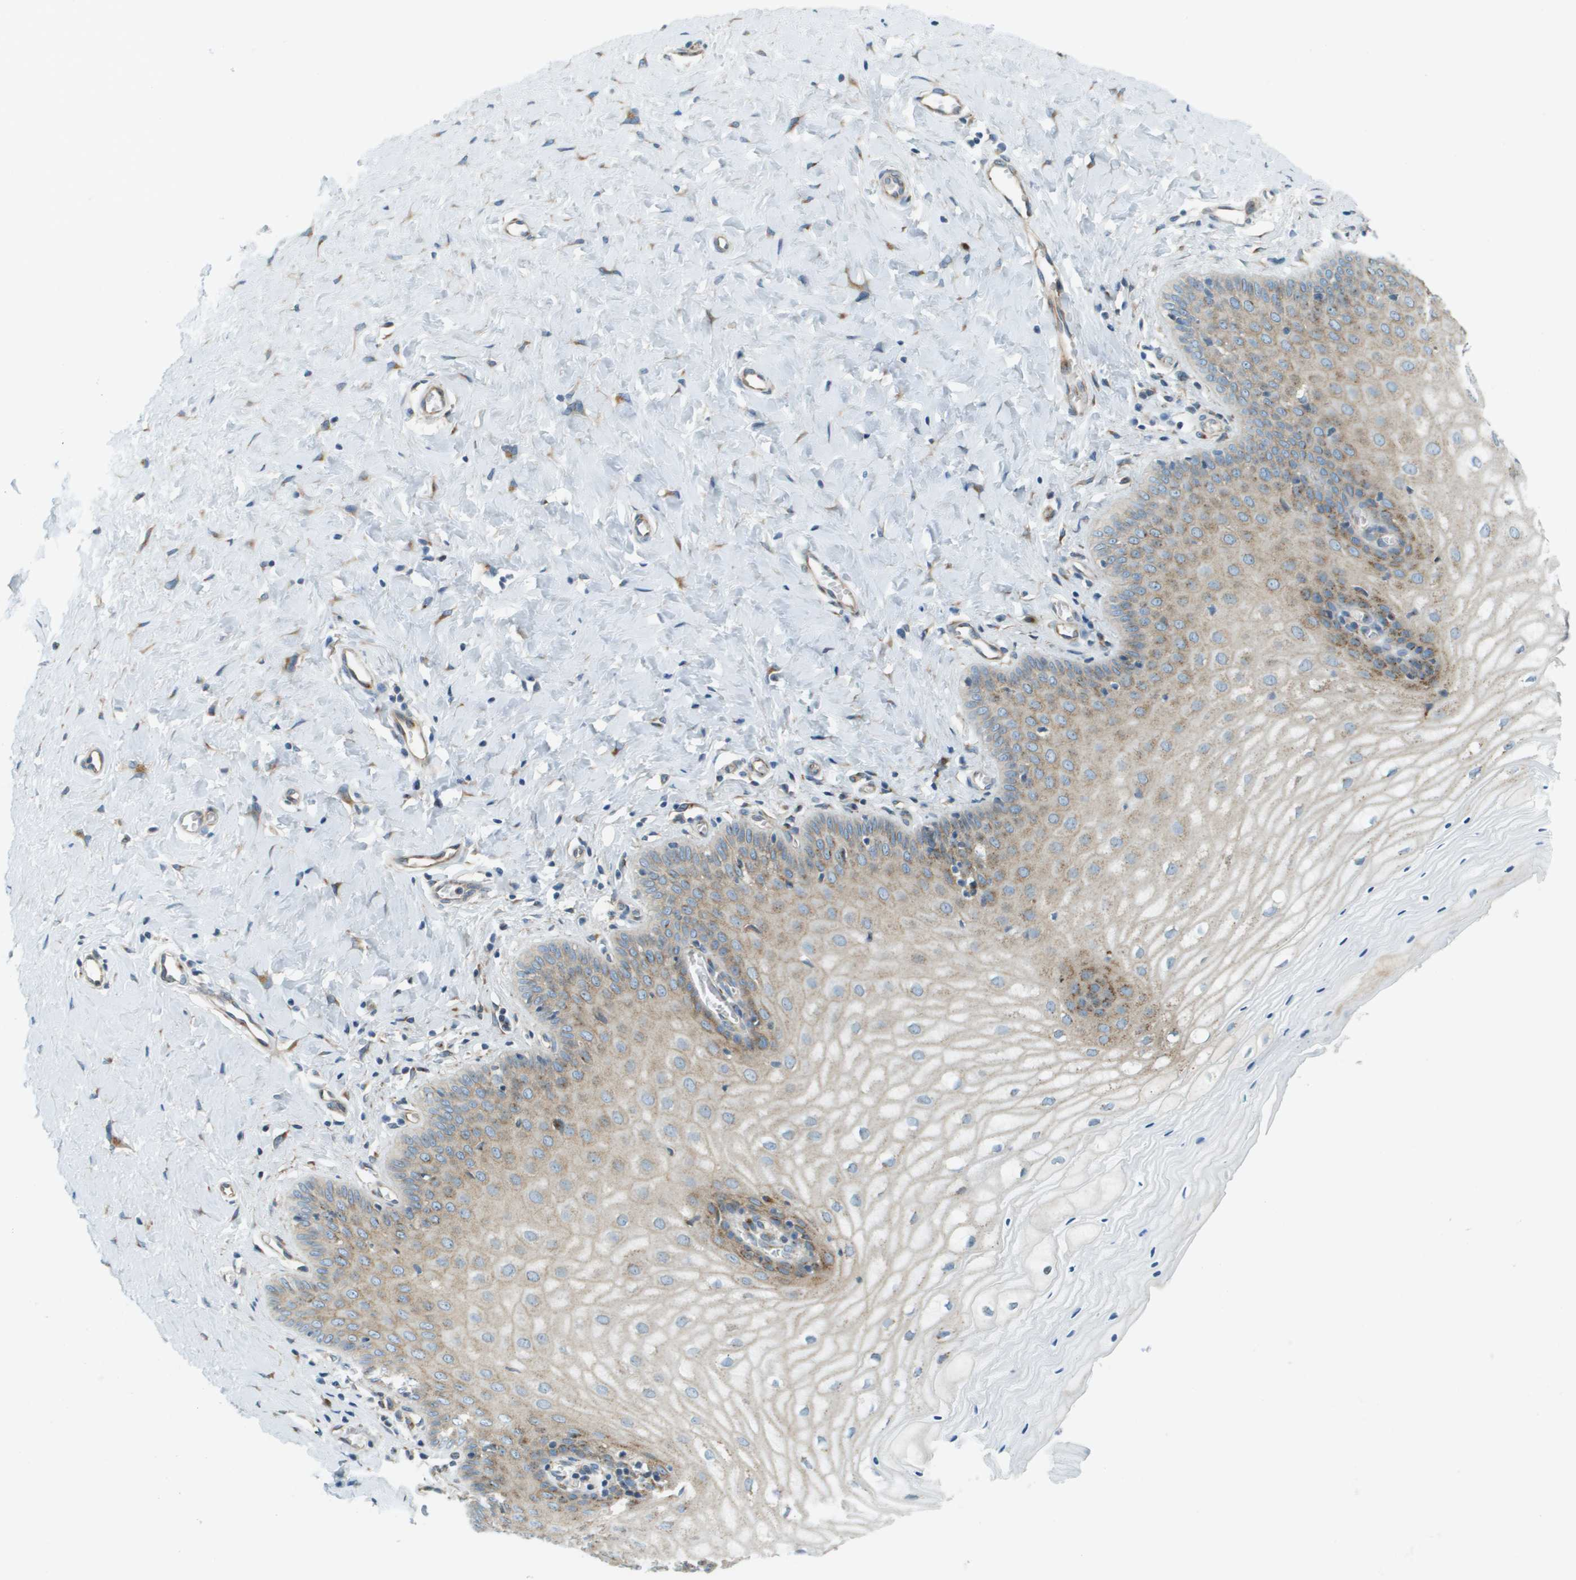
{"staining": {"intensity": "moderate", "quantity": ">75%", "location": "cytoplasmic/membranous"}, "tissue": "cervix", "cell_type": "Glandular cells", "image_type": "normal", "snomed": [{"axis": "morphology", "description": "Normal tissue, NOS"}, {"axis": "topography", "description": "Cervix"}], "caption": "Moderate cytoplasmic/membranous protein positivity is present in about >75% of glandular cells in cervix. (IHC, brightfield microscopy, high magnification).", "gene": "ACBD3", "patient": {"sex": "female", "age": 55}}